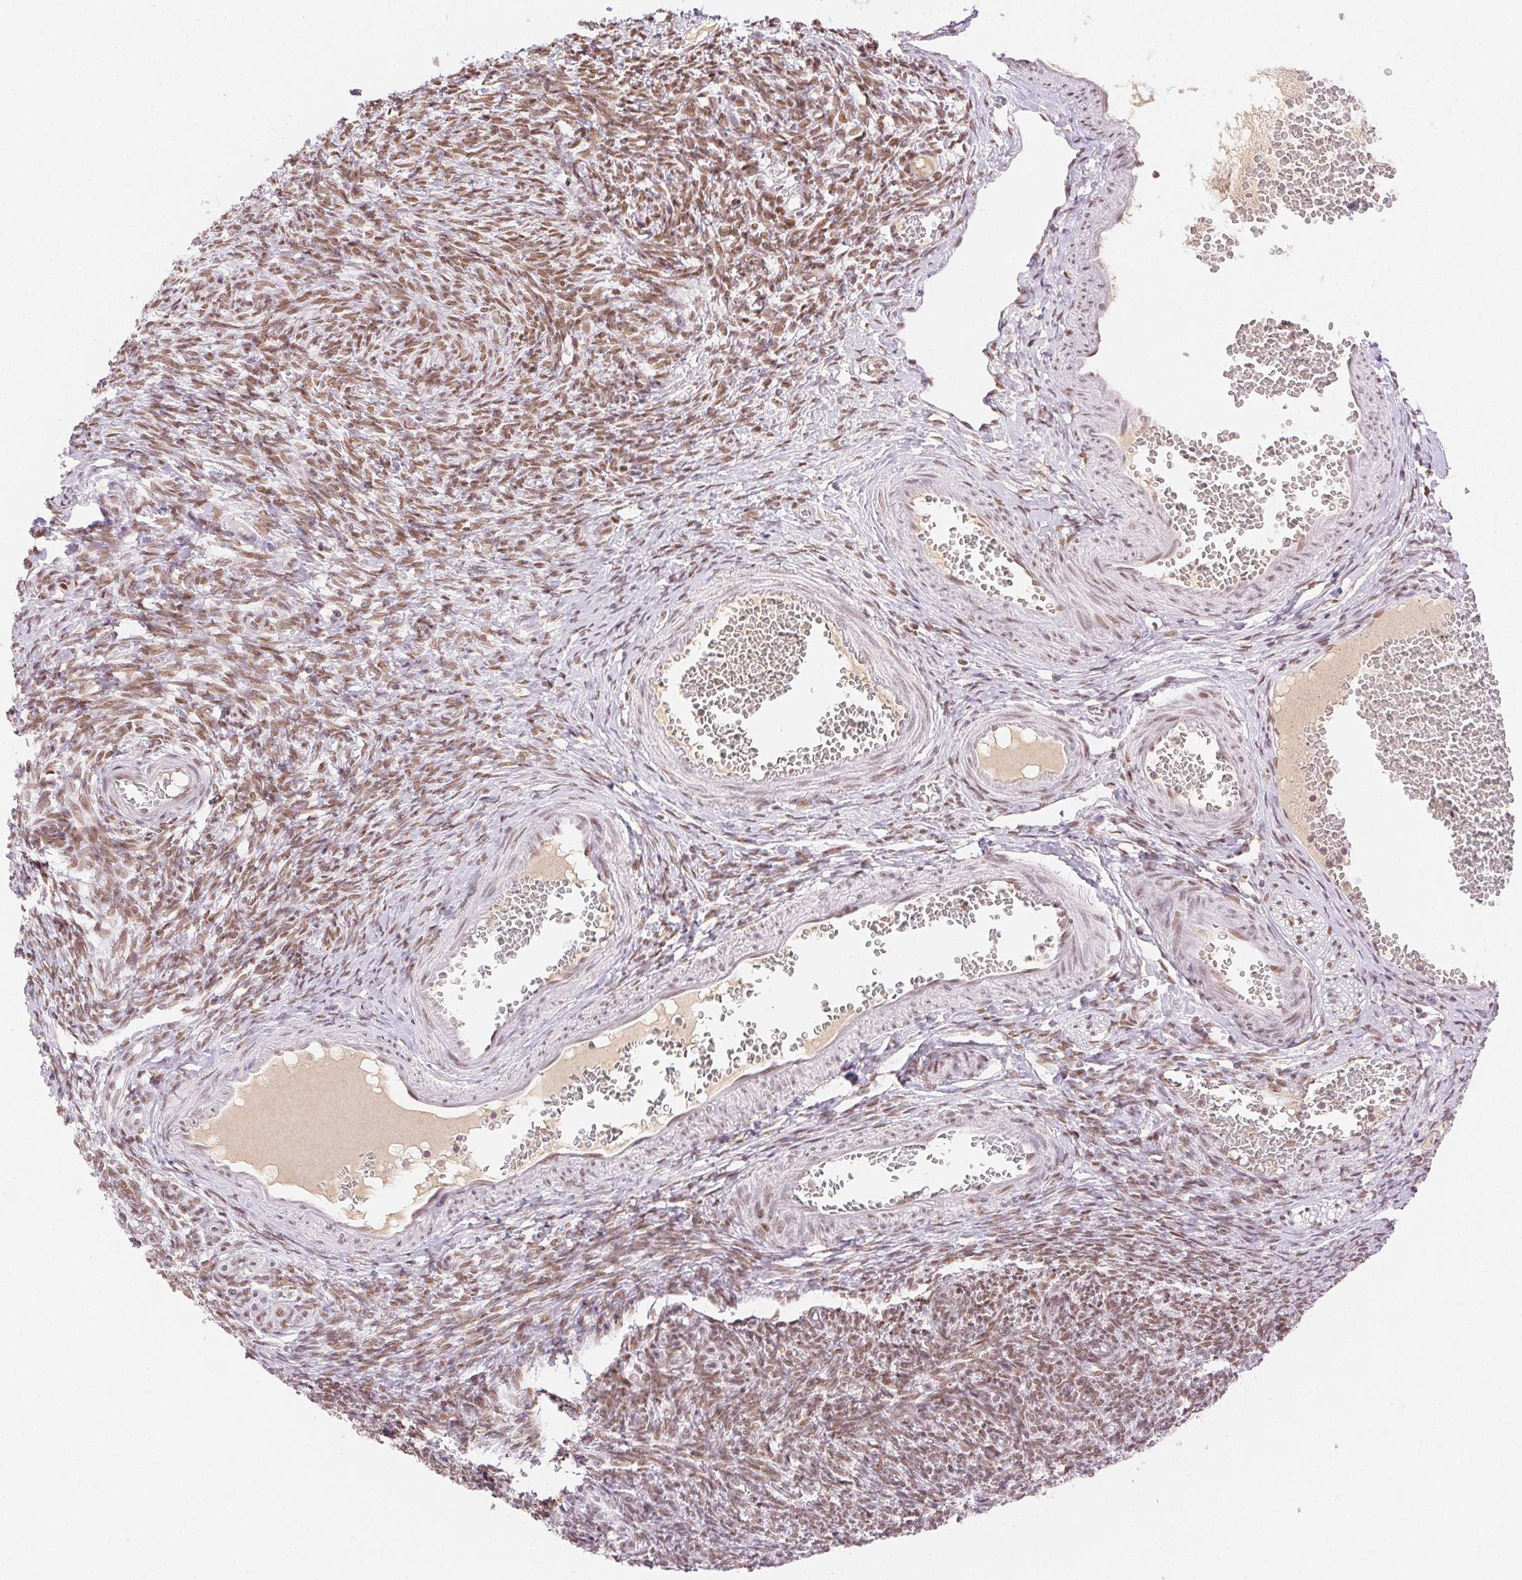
{"staining": {"intensity": "moderate", "quantity": ">75%", "location": "nuclear"}, "tissue": "ovary", "cell_type": "Follicle cells", "image_type": "normal", "snomed": [{"axis": "morphology", "description": "Normal tissue, NOS"}, {"axis": "topography", "description": "Ovary"}], "caption": "Ovary stained with immunohistochemistry (IHC) exhibits moderate nuclear staining in about >75% of follicle cells. (Stains: DAB in brown, nuclei in blue, Microscopy: brightfield microscopy at high magnification).", "gene": "H2AZ1", "patient": {"sex": "female", "age": 39}}